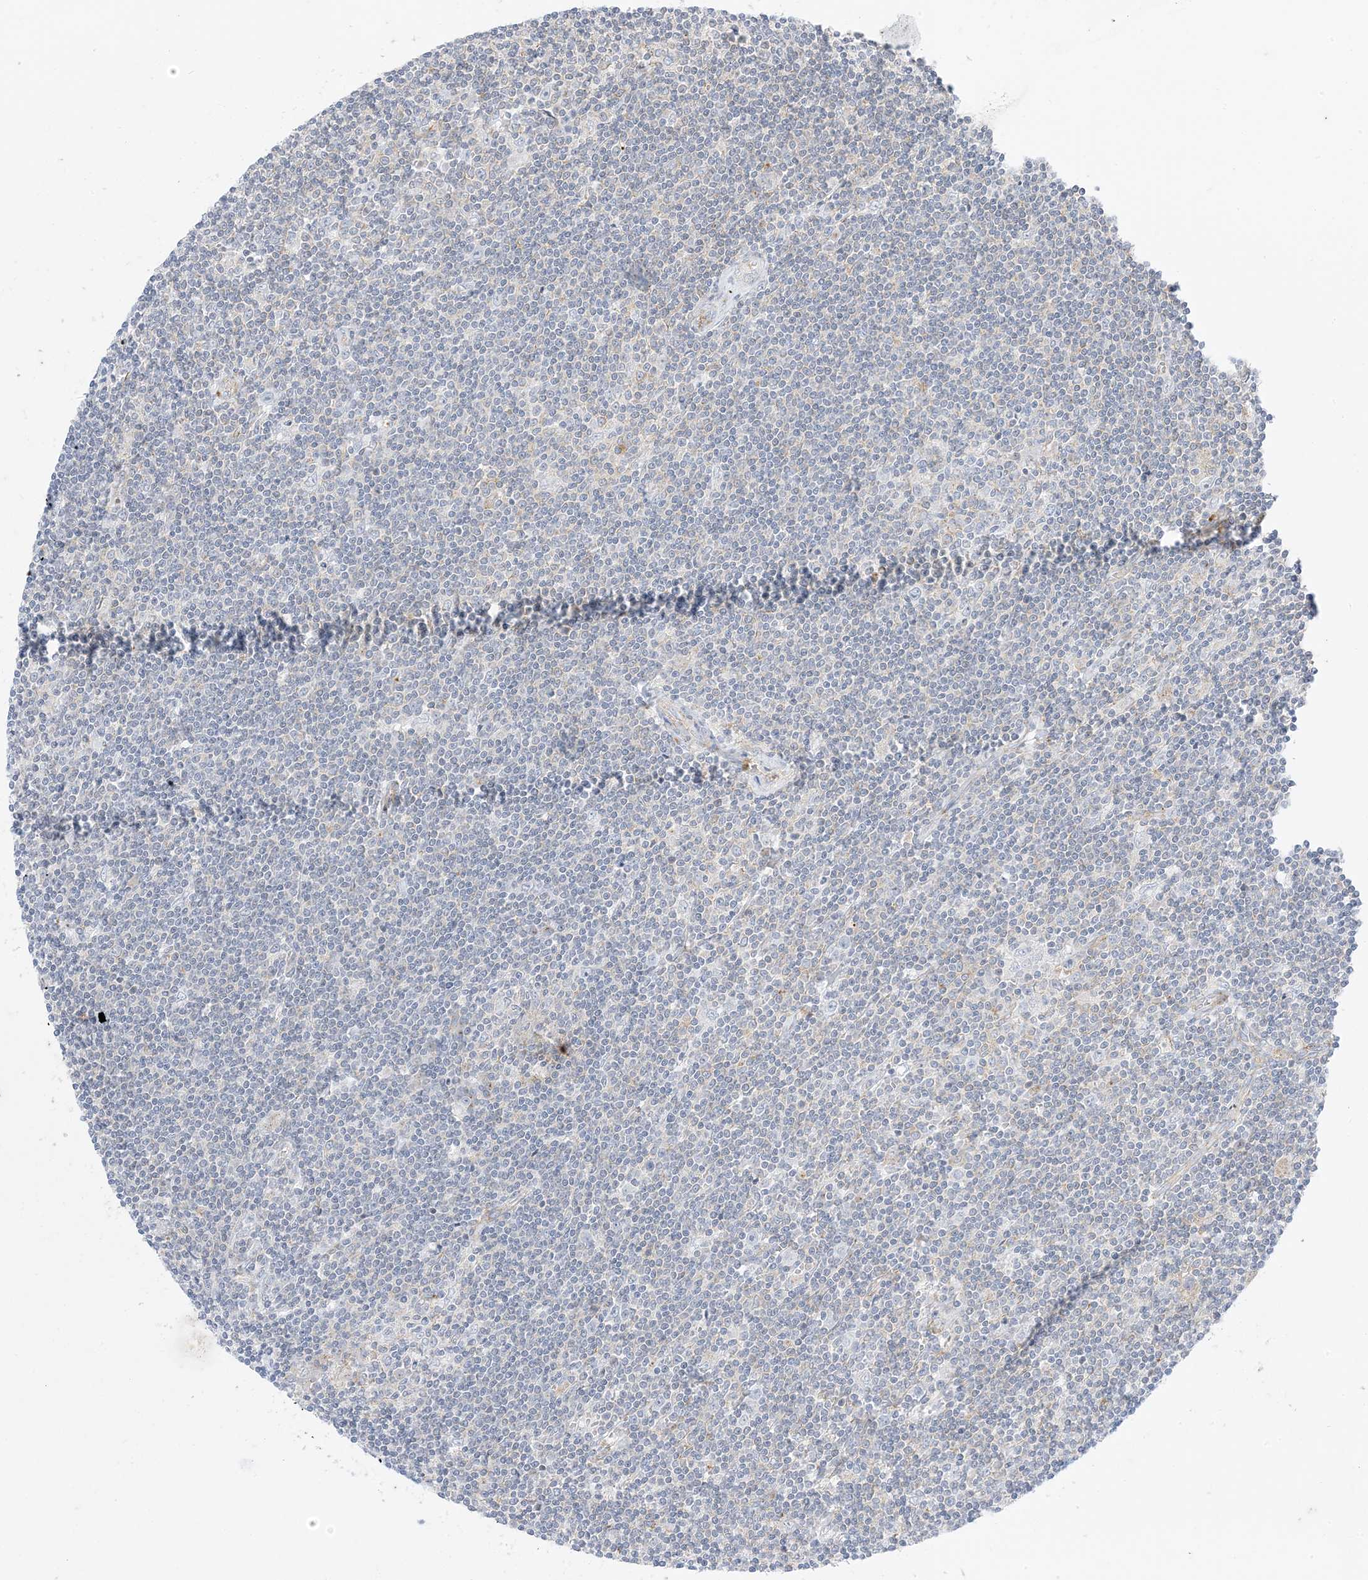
{"staining": {"intensity": "negative", "quantity": "none", "location": "none"}, "tissue": "lymphoma", "cell_type": "Tumor cells", "image_type": "cancer", "snomed": [{"axis": "morphology", "description": "Malignant lymphoma, non-Hodgkin's type, Low grade"}, {"axis": "topography", "description": "Spleen"}], "caption": "The immunohistochemistry image has no significant staining in tumor cells of malignant lymphoma, non-Hodgkin's type (low-grade) tissue. The staining is performed using DAB brown chromogen with nuclei counter-stained in using hematoxylin.", "gene": "RAC1", "patient": {"sex": "male", "age": 76}}